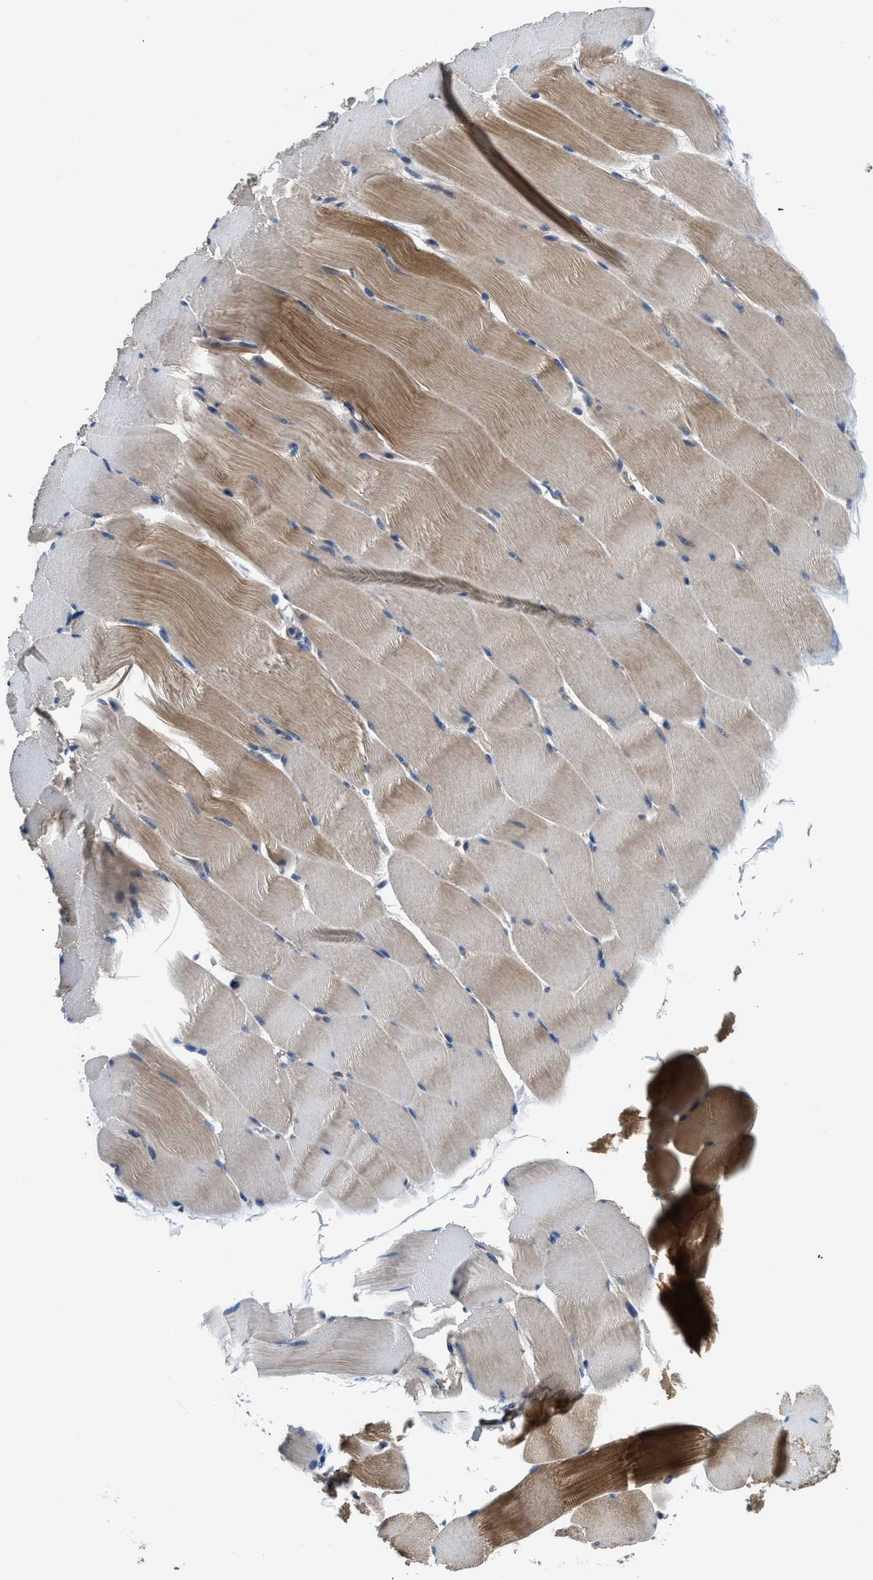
{"staining": {"intensity": "moderate", "quantity": ">75%", "location": "cytoplasmic/membranous"}, "tissue": "skeletal muscle", "cell_type": "Myocytes", "image_type": "normal", "snomed": [{"axis": "morphology", "description": "Normal tissue, NOS"}, {"axis": "topography", "description": "Skeletal muscle"}], "caption": "IHC of normal human skeletal muscle shows medium levels of moderate cytoplasmic/membranous positivity in about >75% of myocytes. Using DAB (3,3'-diaminobenzidine) (brown) and hematoxylin (blue) stains, captured at high magnification using brightfield microscopy.", "gene": "LPIN2", "patient": {"sex": "male", "age": 62}}